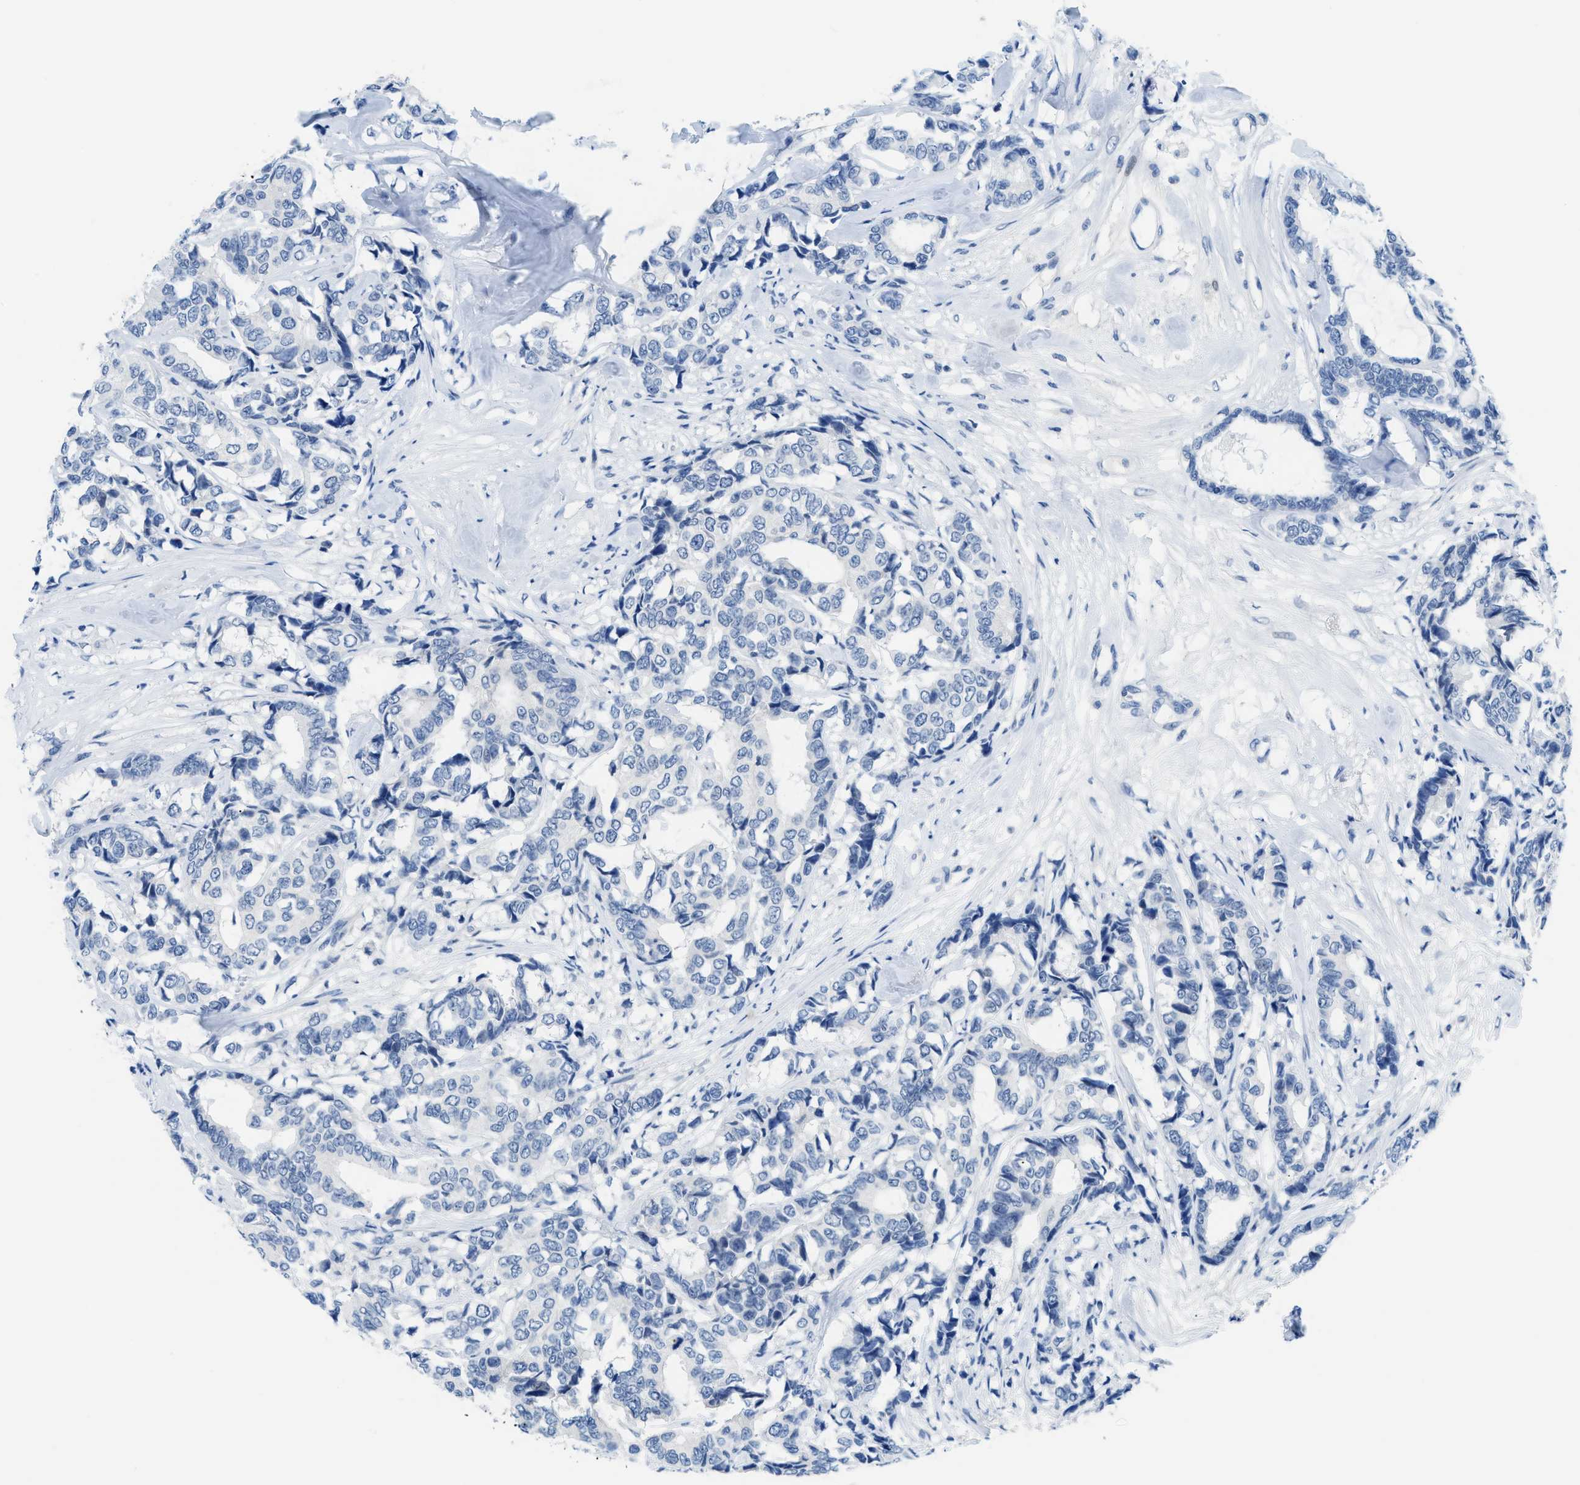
{"staining": {"intensity": "negative", "quantity": "none", "location": "none"}, "tissue": "breast cancer", "cell_type": "Tumor cells", "image_type": "cancer", "snomed": [{"axis": "morphology", "description": "Duct carcinoma"}, {"axis": "topography", "description": "Breast"}], "caption": "Breast infiltrating ductal carcinoma stained for a protein using IHC demonstrates no positivity tumor cells.", "gene": "MBL2", "patient": {"sex": "female", "age": 87}}